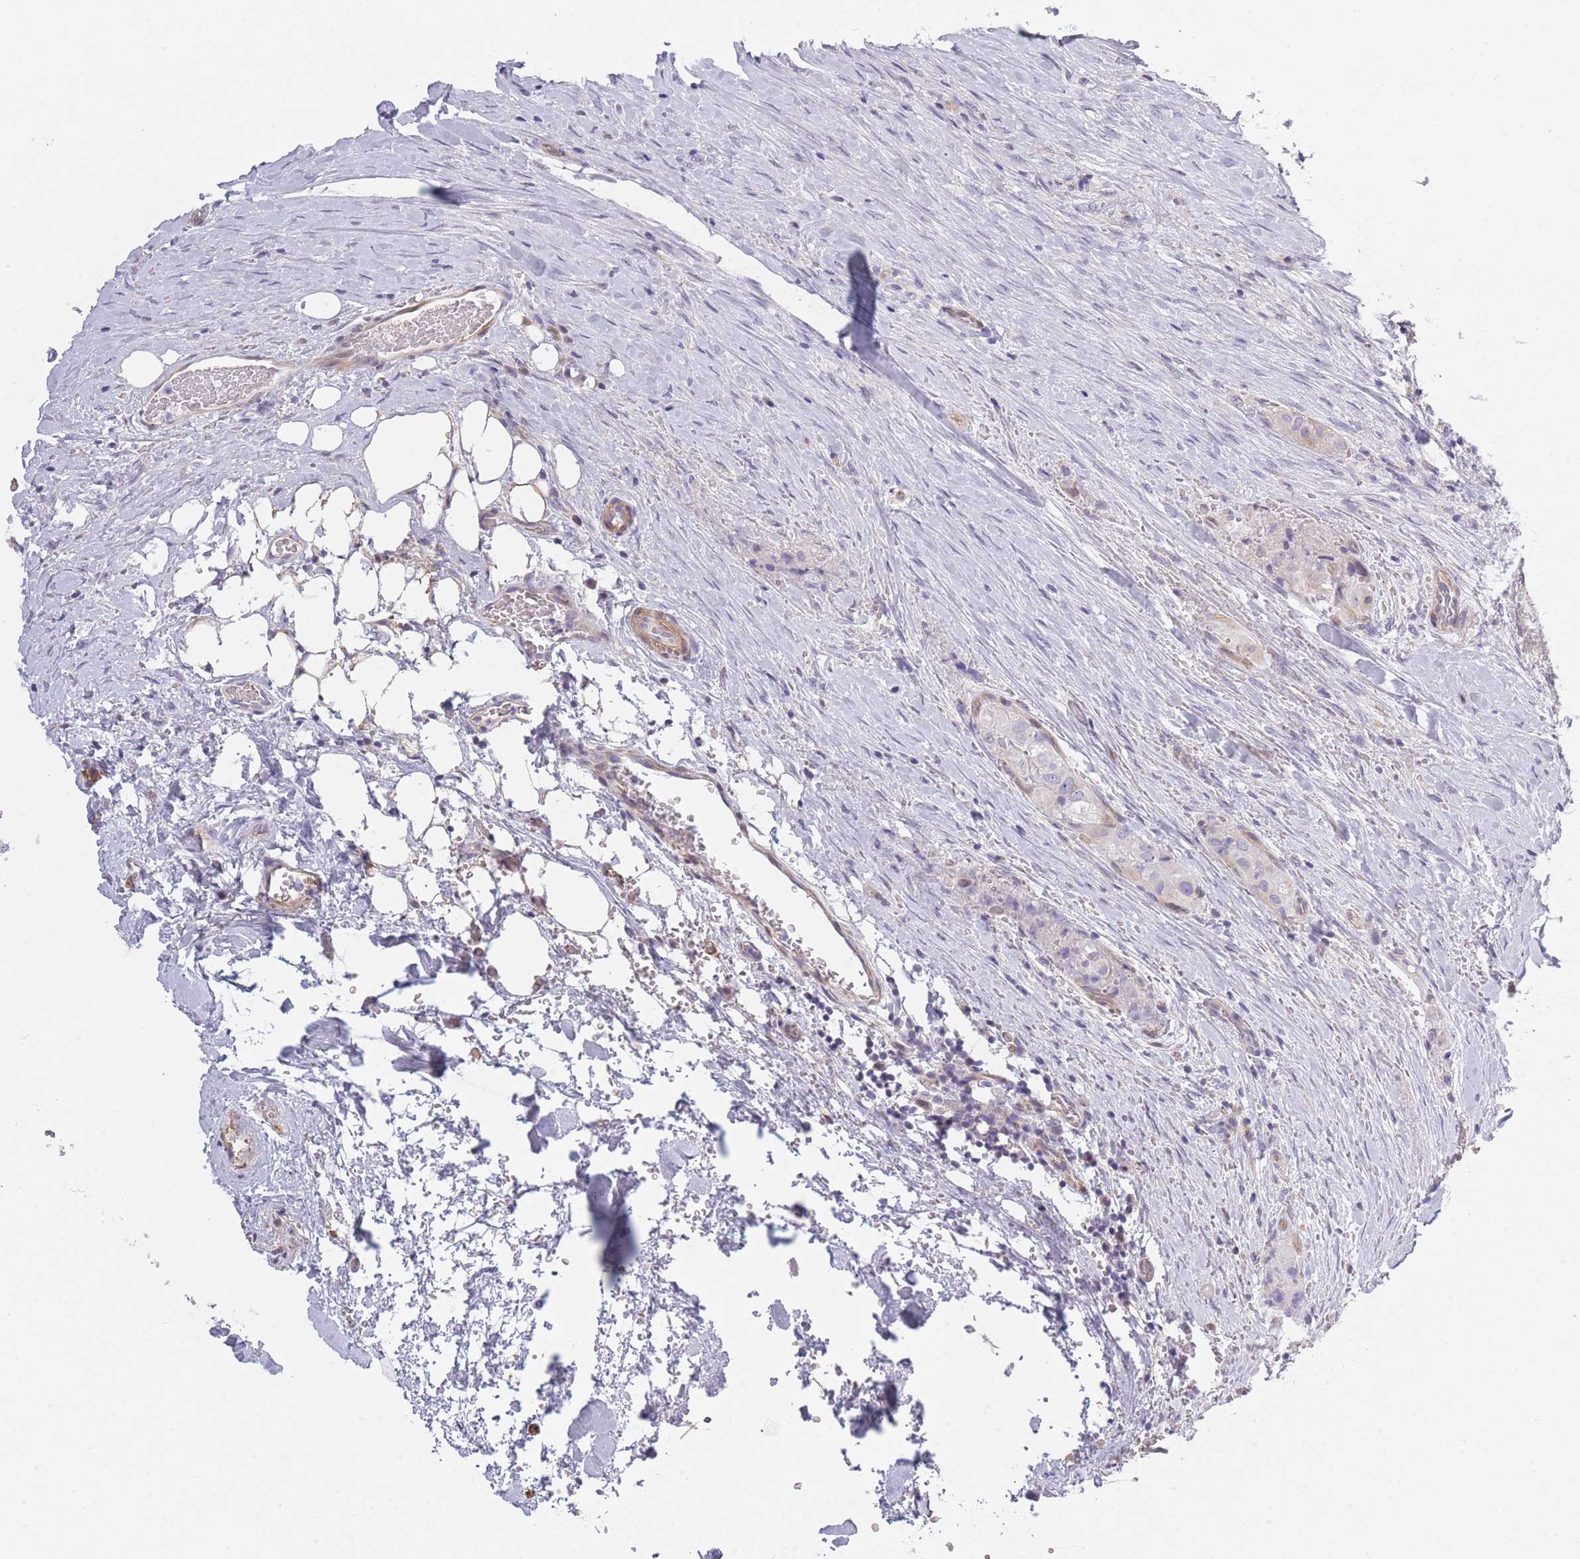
{"staining": {"intensity": "negative", "quantity": "none", "location": "none"}, "tissue": "thyroid cancer", "cell_type": "Tumor cells", "image_type": "cancer", "snomed": [{"axis": "morphology", "description": "Papillary adenocarcinoma, NOS"}, {"axis": "topography", "description": "Thyroid gland"}], "caption": "Human thyroid papillary adenocarcinoma stained for a protein using IHC shows no positivity in tumor cells.", "gene": "SLC7A6", "patient": {"sex": "female", "age": 59}}